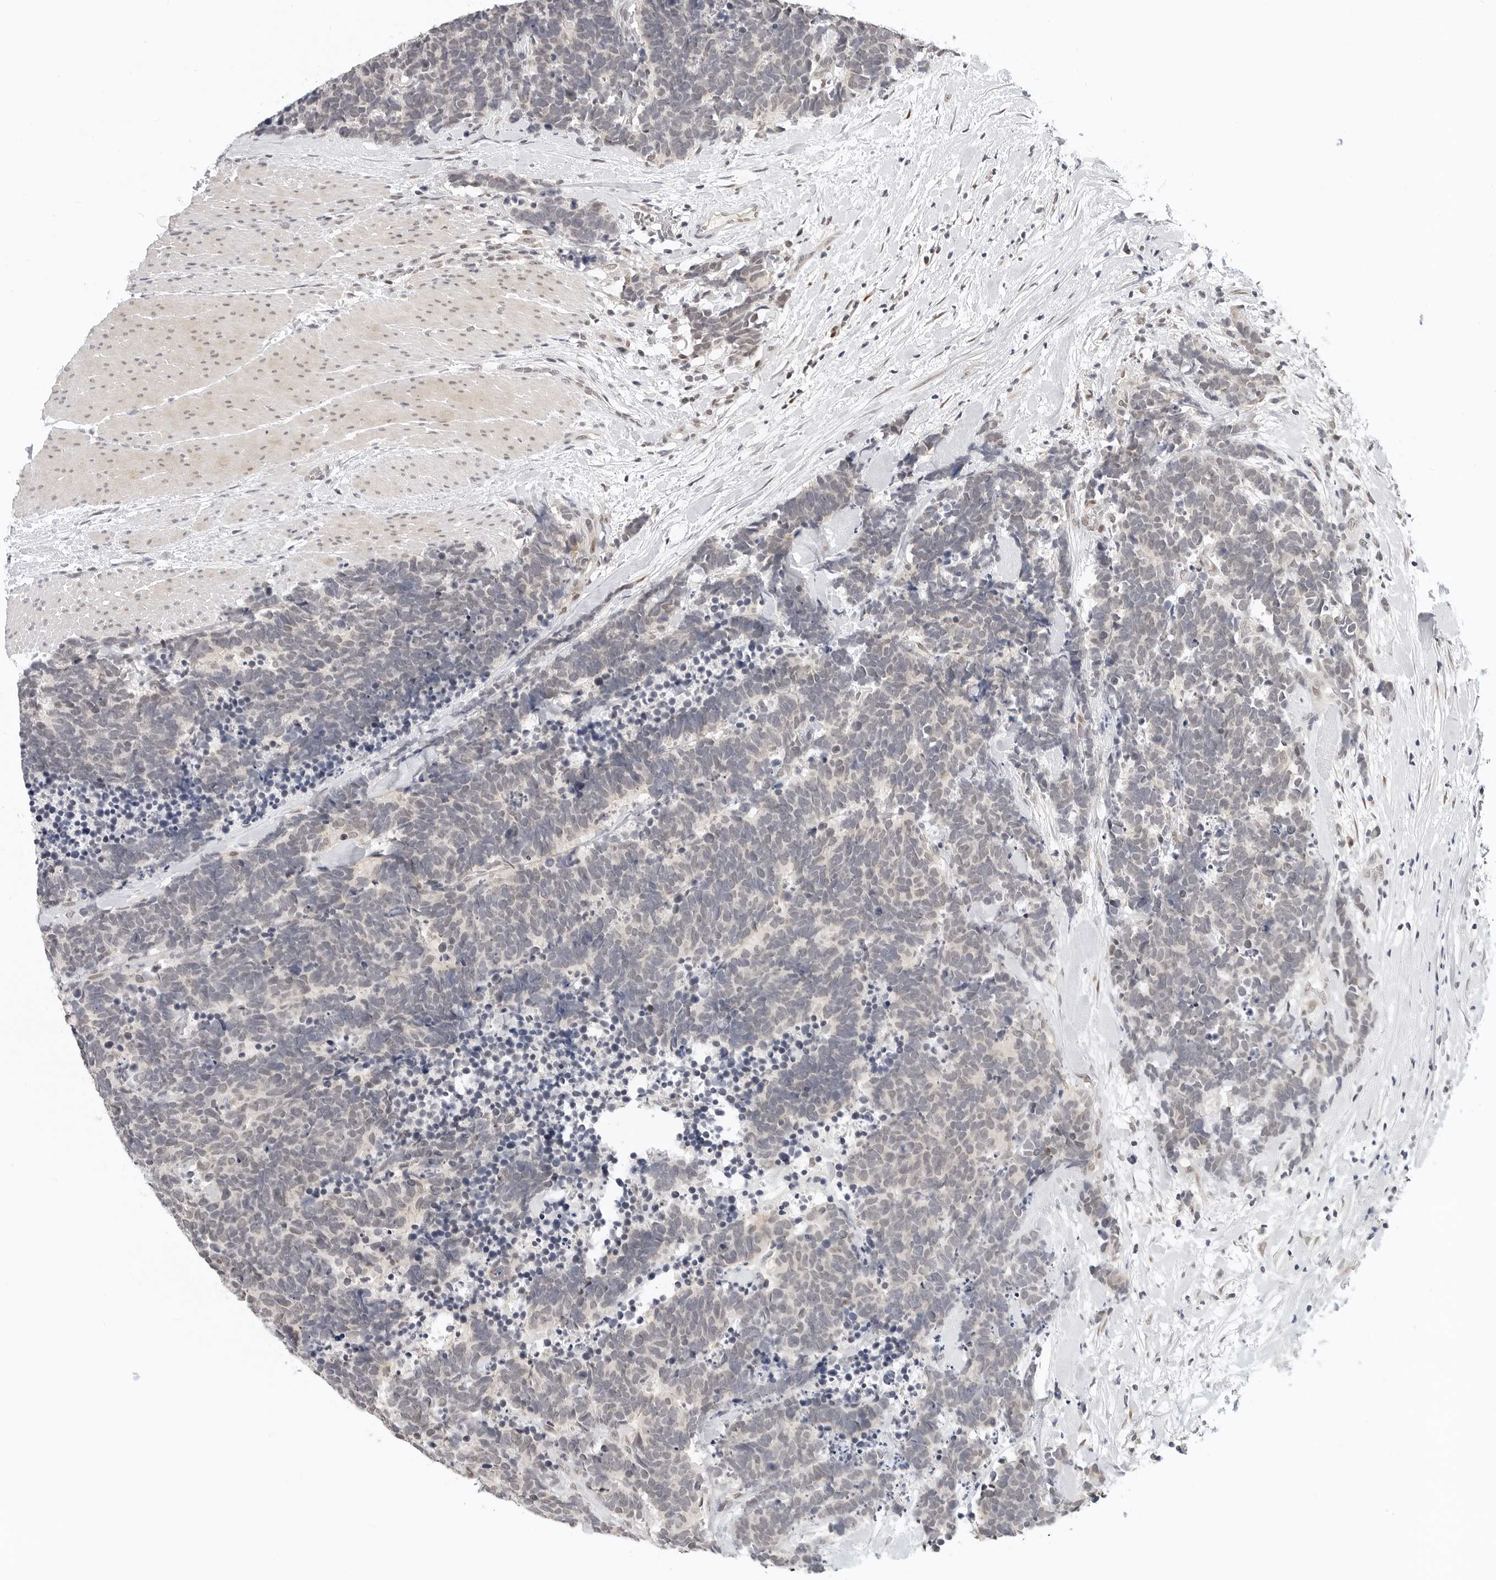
{"staining": {"intensity": "negative", "quantity": "none", "location": "none"}, "tissue": "carcinoid", "cell_type": "Tumor cells", "image_type": "cancer", "snomed": [{"axis": "morphology", "description": "Carcinoma, NOS"}, {"axis": "morphology", "description": "Carcinoid, malignant, NOS"}, {"axis": "topography", "description": "Urinary bladder"}], "caption": "This histopathology image is of carcinoma stained with IHC to label a protein in brown with the nuclei are counter-stained blue. There is no expression in tumor cells. The staining is performed using DAB (3,3'-diaminobenzidine) brown chromogen with nuclei counter-stained in using hematoxylin.", "gene": "TSEN2", "patient": {"sex": "male", "age": 57}}